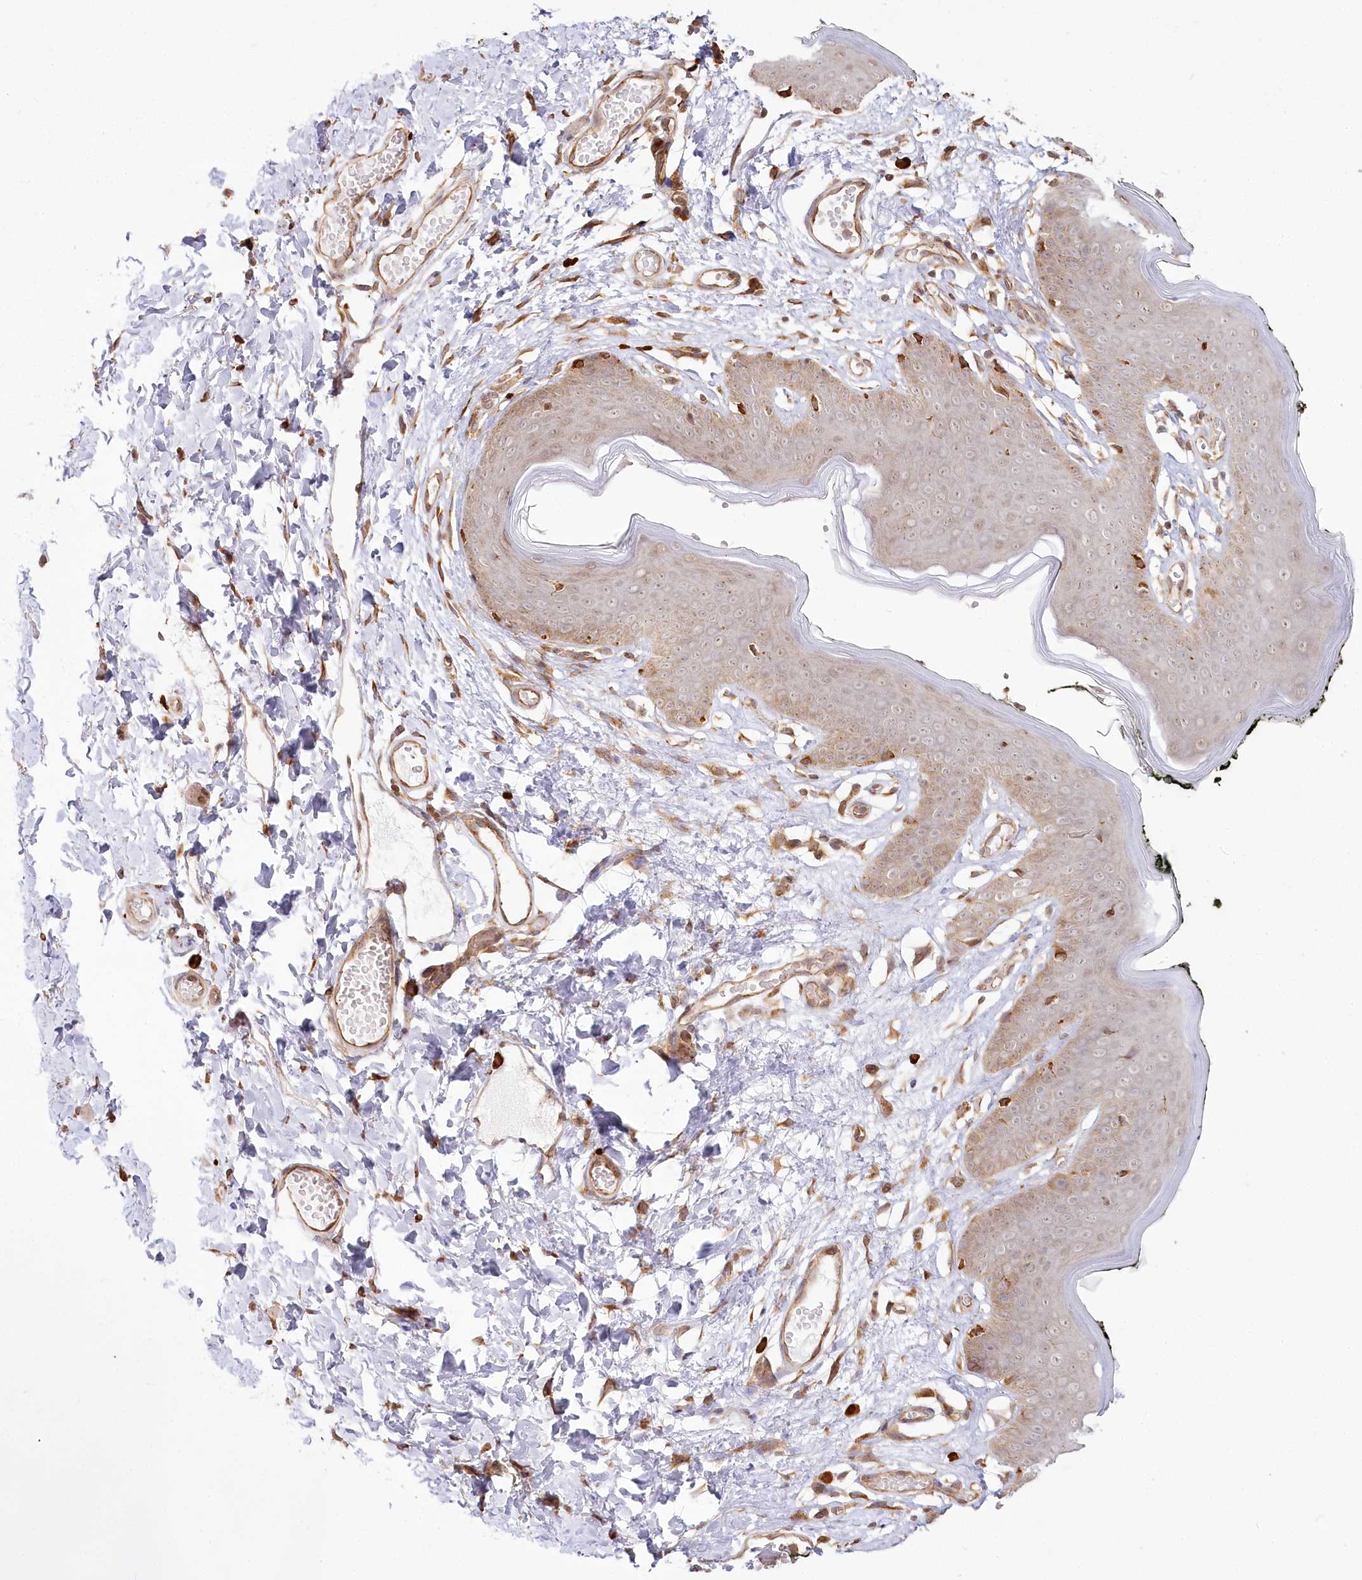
{"staining": {"intensity": "weak", "quantity": "25%-75%", "location": "cytoplasmic/membranous,nuclear"}, "tissue": "skin", "cell_type": "Epidermal cells", "image_type": "normal", "snomed": [{"axis": "morphology", "description": "Normal tissue, NOS"}, {"axis": "morphology", "description": "Inflammation, NOS"}, {"axis": "topography", "description": "Vulva"}], "caption": "Skin stained with IHC exhibits weak cytoplasmic/membranous,nuclear staining in about 25%-75% of epidermal cells.", "gene": "FAM13A", "patient": {"sex": "female", "age": 84}}